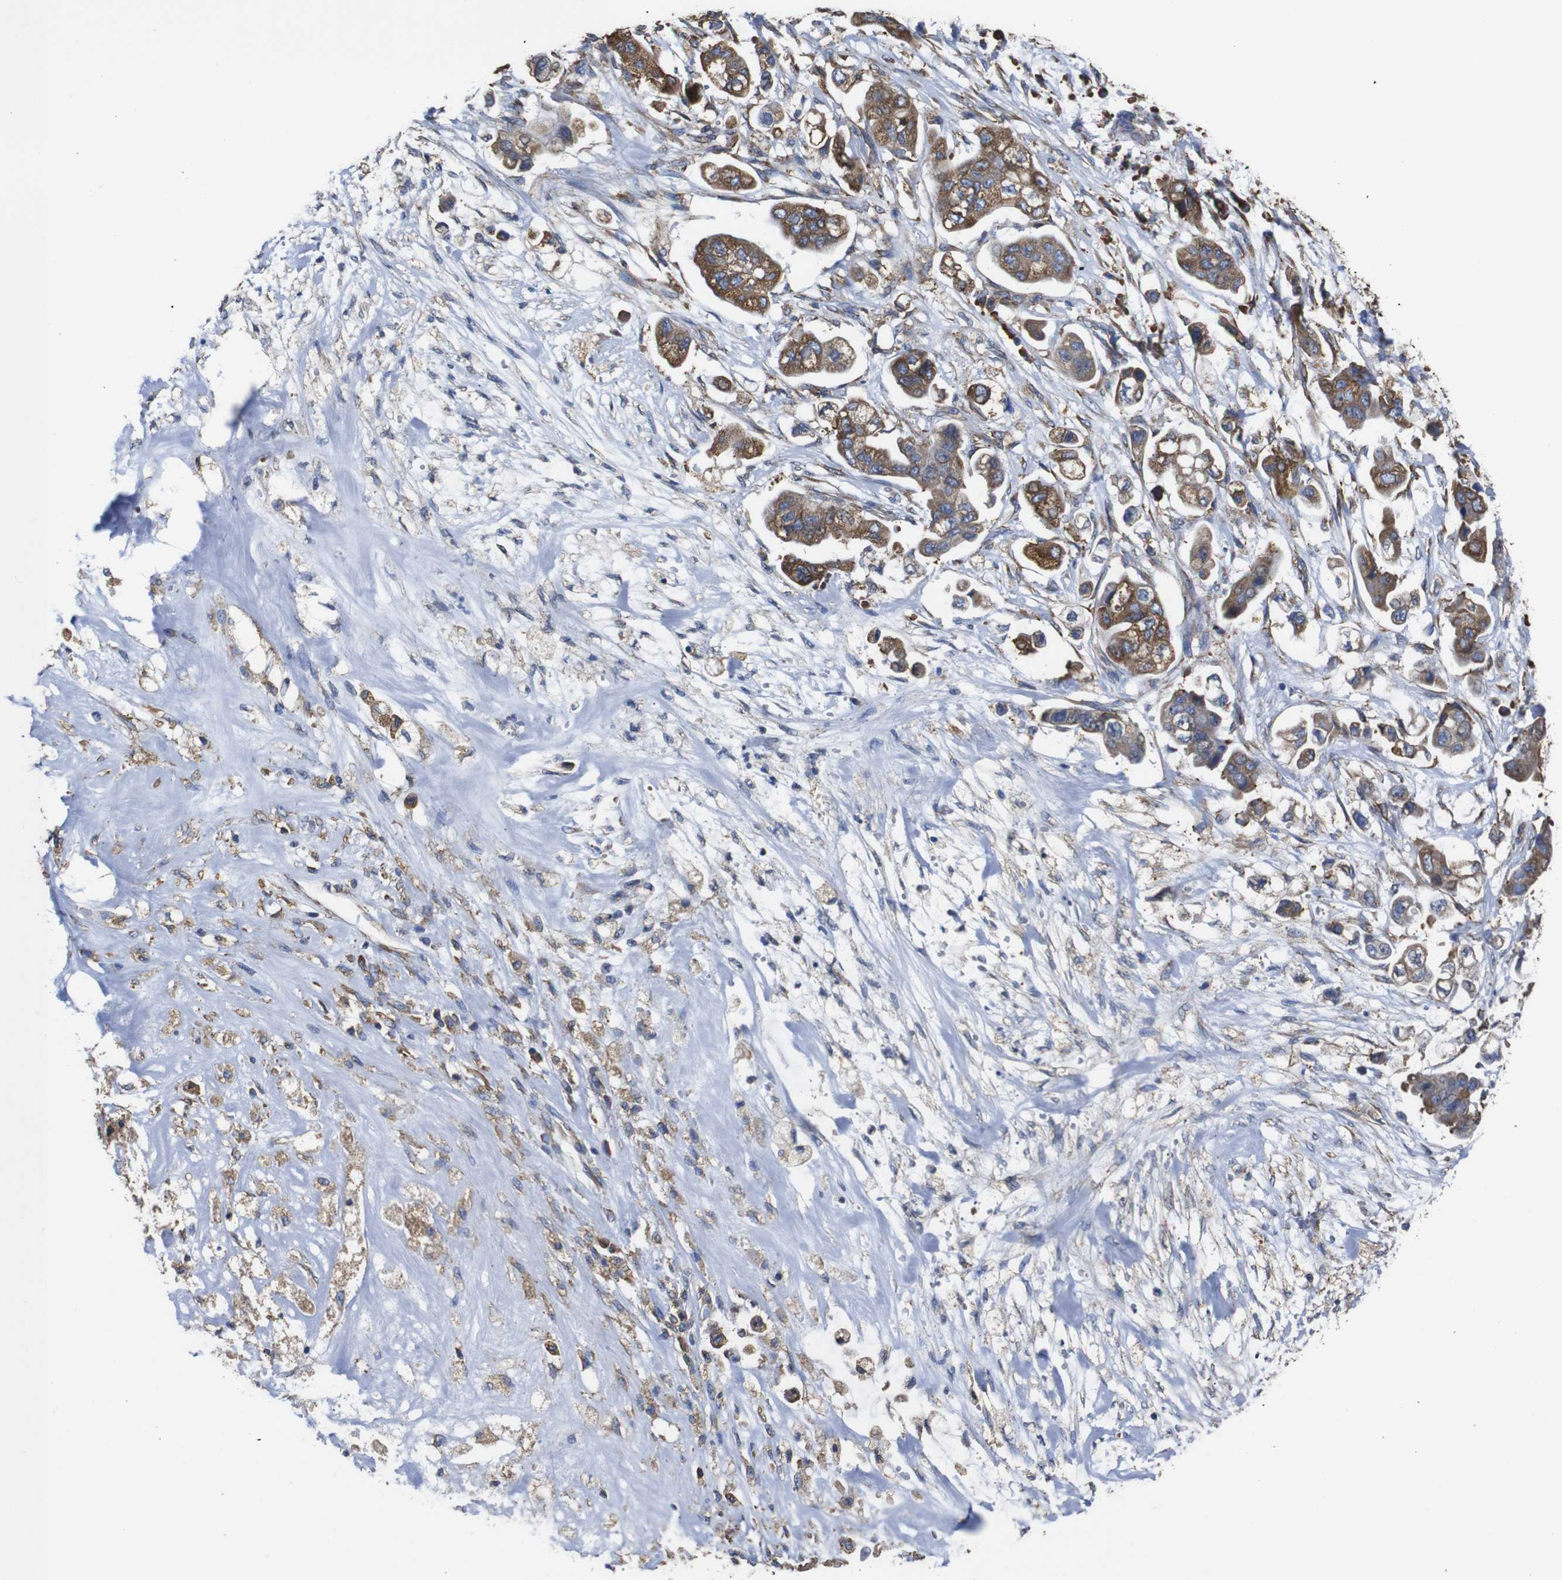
{"staining": {"intensity": "moderate", "quantity": ">75%", "location": "cytoplasmic/membranous"}, "tissue": "stomach cancer", "cell_type": "Tumor cells", "image_type": "cancer", "snomed": [{"axis": "morphology", "description": "Adenocarcinoma, NOS"}, {"axis": "topography", "description": "Stomach"}], "caption": "Protein expression analysis of human stomach adenocarcinoma reveals moderate cytoplasmic/membranous expression in approximately >75% of tumor cells. (Brightfield microscopy of DAB IHC at high magnification).", "gene": "PPIB", "patient": {"sex": "male", "age": 62}}